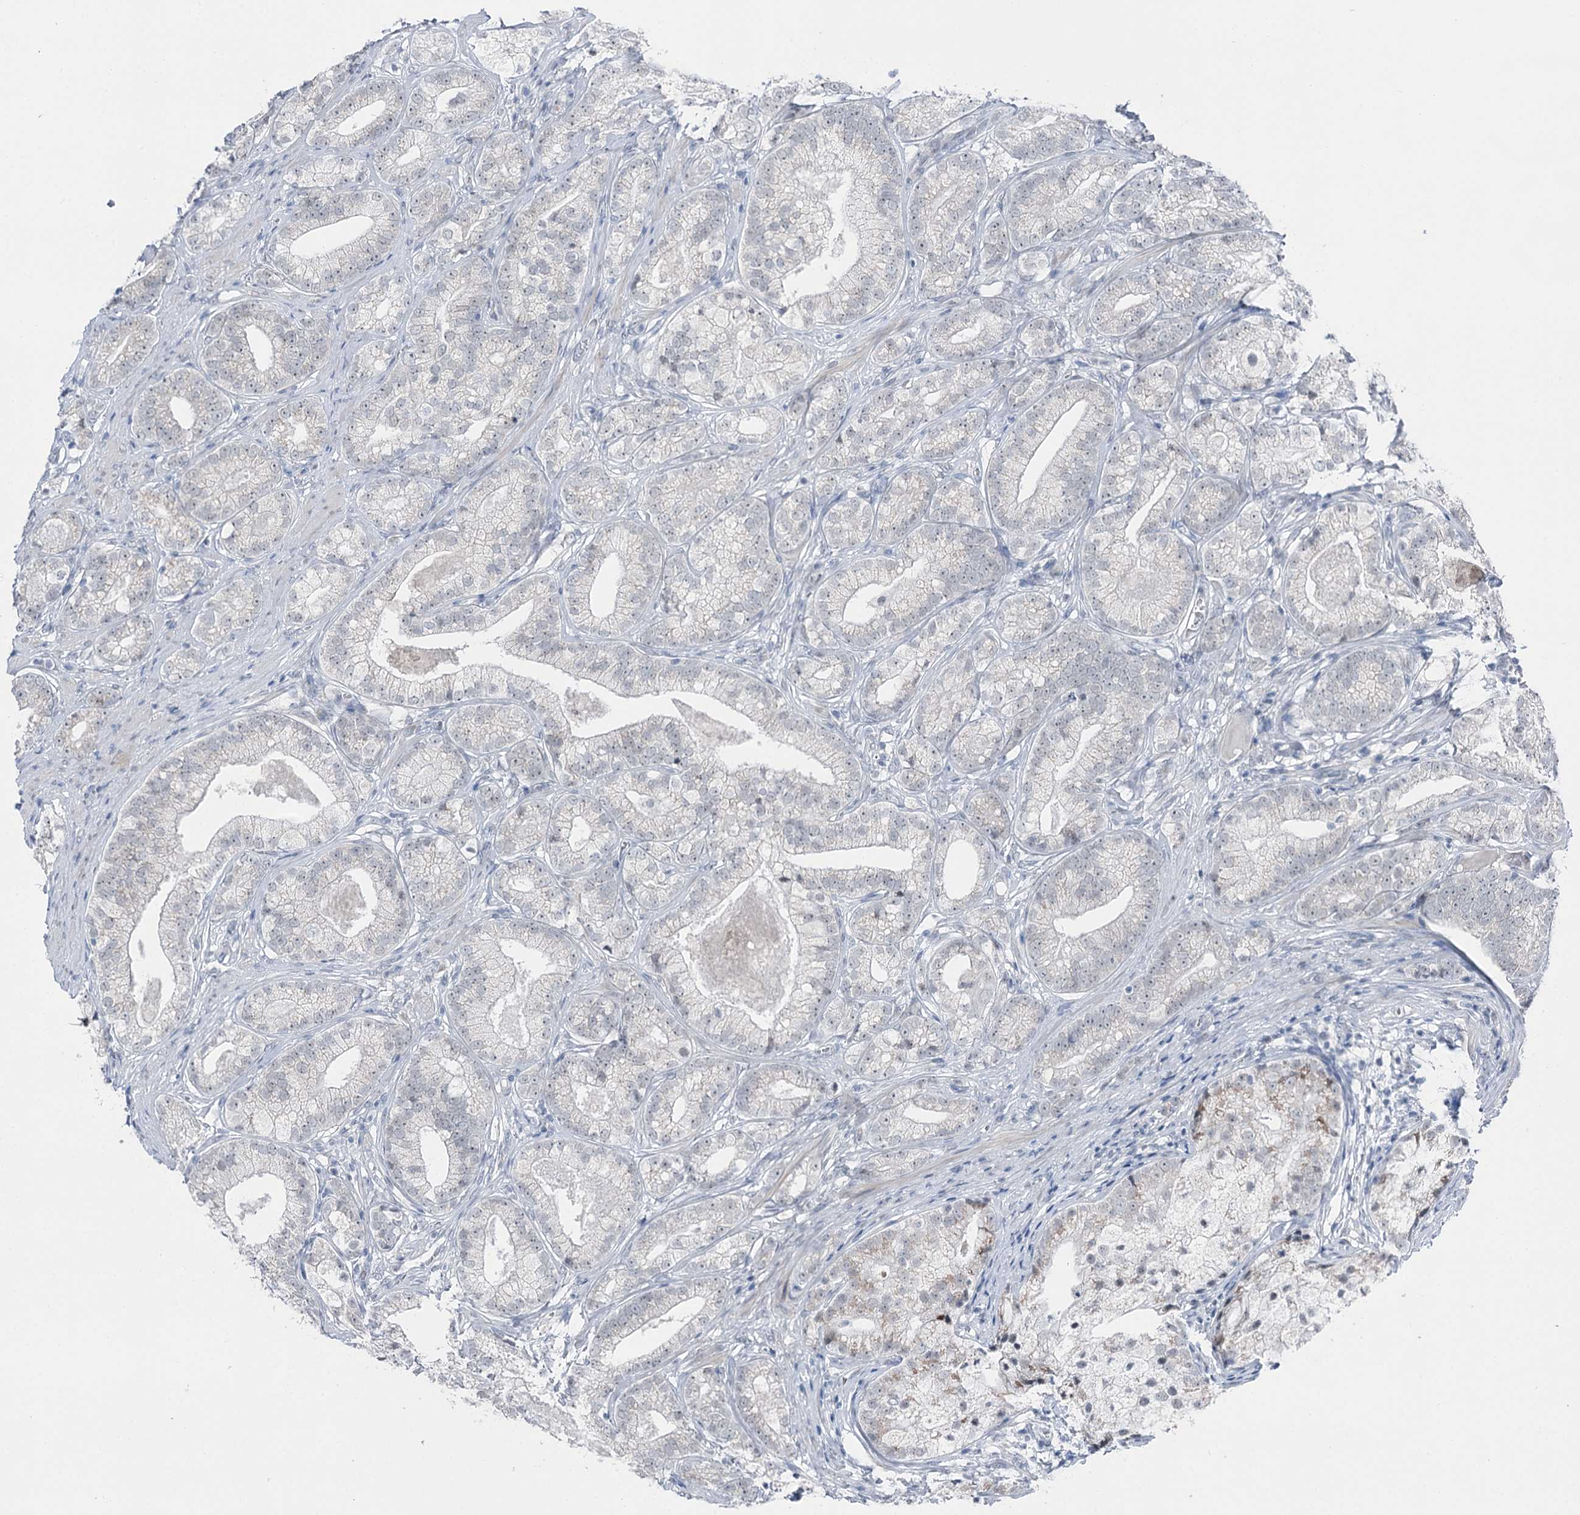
{"staining": {"intensity": "negative", "quantity": "none", "location": "none"}, "tissue": "prostate cancer", "cell_type": "Tumor cells", "image_type": "cancer", "snomed": [{"axis": "morphology", "description": "Adenocarcinoma, High grade"}, {"axis": "topography", "description": "Prostate"}], "caption": "Immunohistochemistry of high-grade adenocarcinoma (prostate) displays no positivity in tumor cells.", "gene": "STEEP1", "patient": {"sex": "male", "age": 69}}